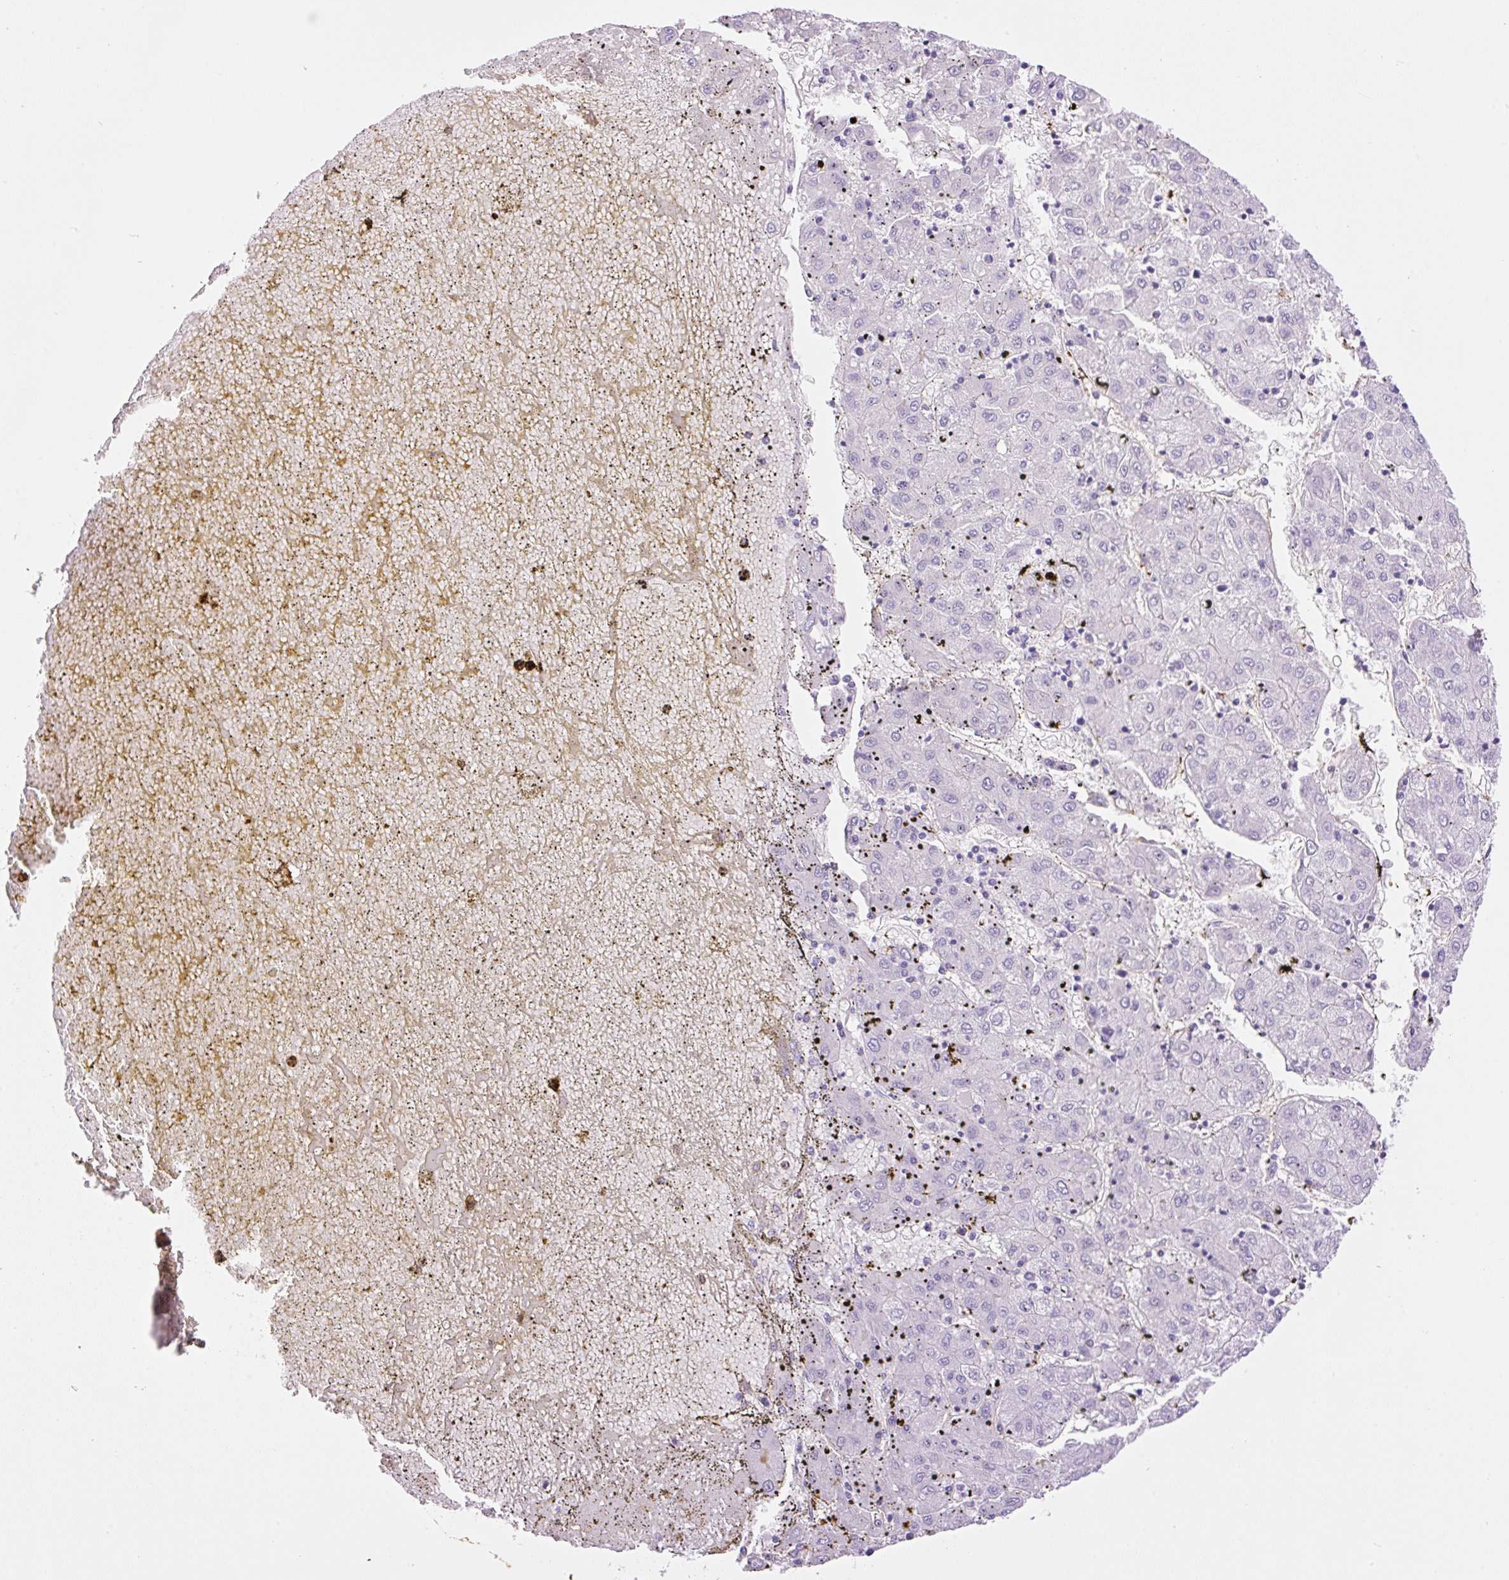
{"staining": {"intensity": "negative", "quantity": "none", "location": "none"}, "tissue": "liver cancer", "cell_type": "Tumor cells", "image_type": "cancer", "snomed": [{"axis": "morphology", "description": "Carcinoma, Hepatocellular, NOS"}, {"axis": "topography", "description": "Liver"}], "caption": "Immunohistochemistry (IHC) photomicrograph of human hepatocellular carcinoma (liver) stained for a protein (brown), which exhibits no positivity in tumor cells.", "gene": "EHD3", "patient": {"sex": "male", "age": 72}}